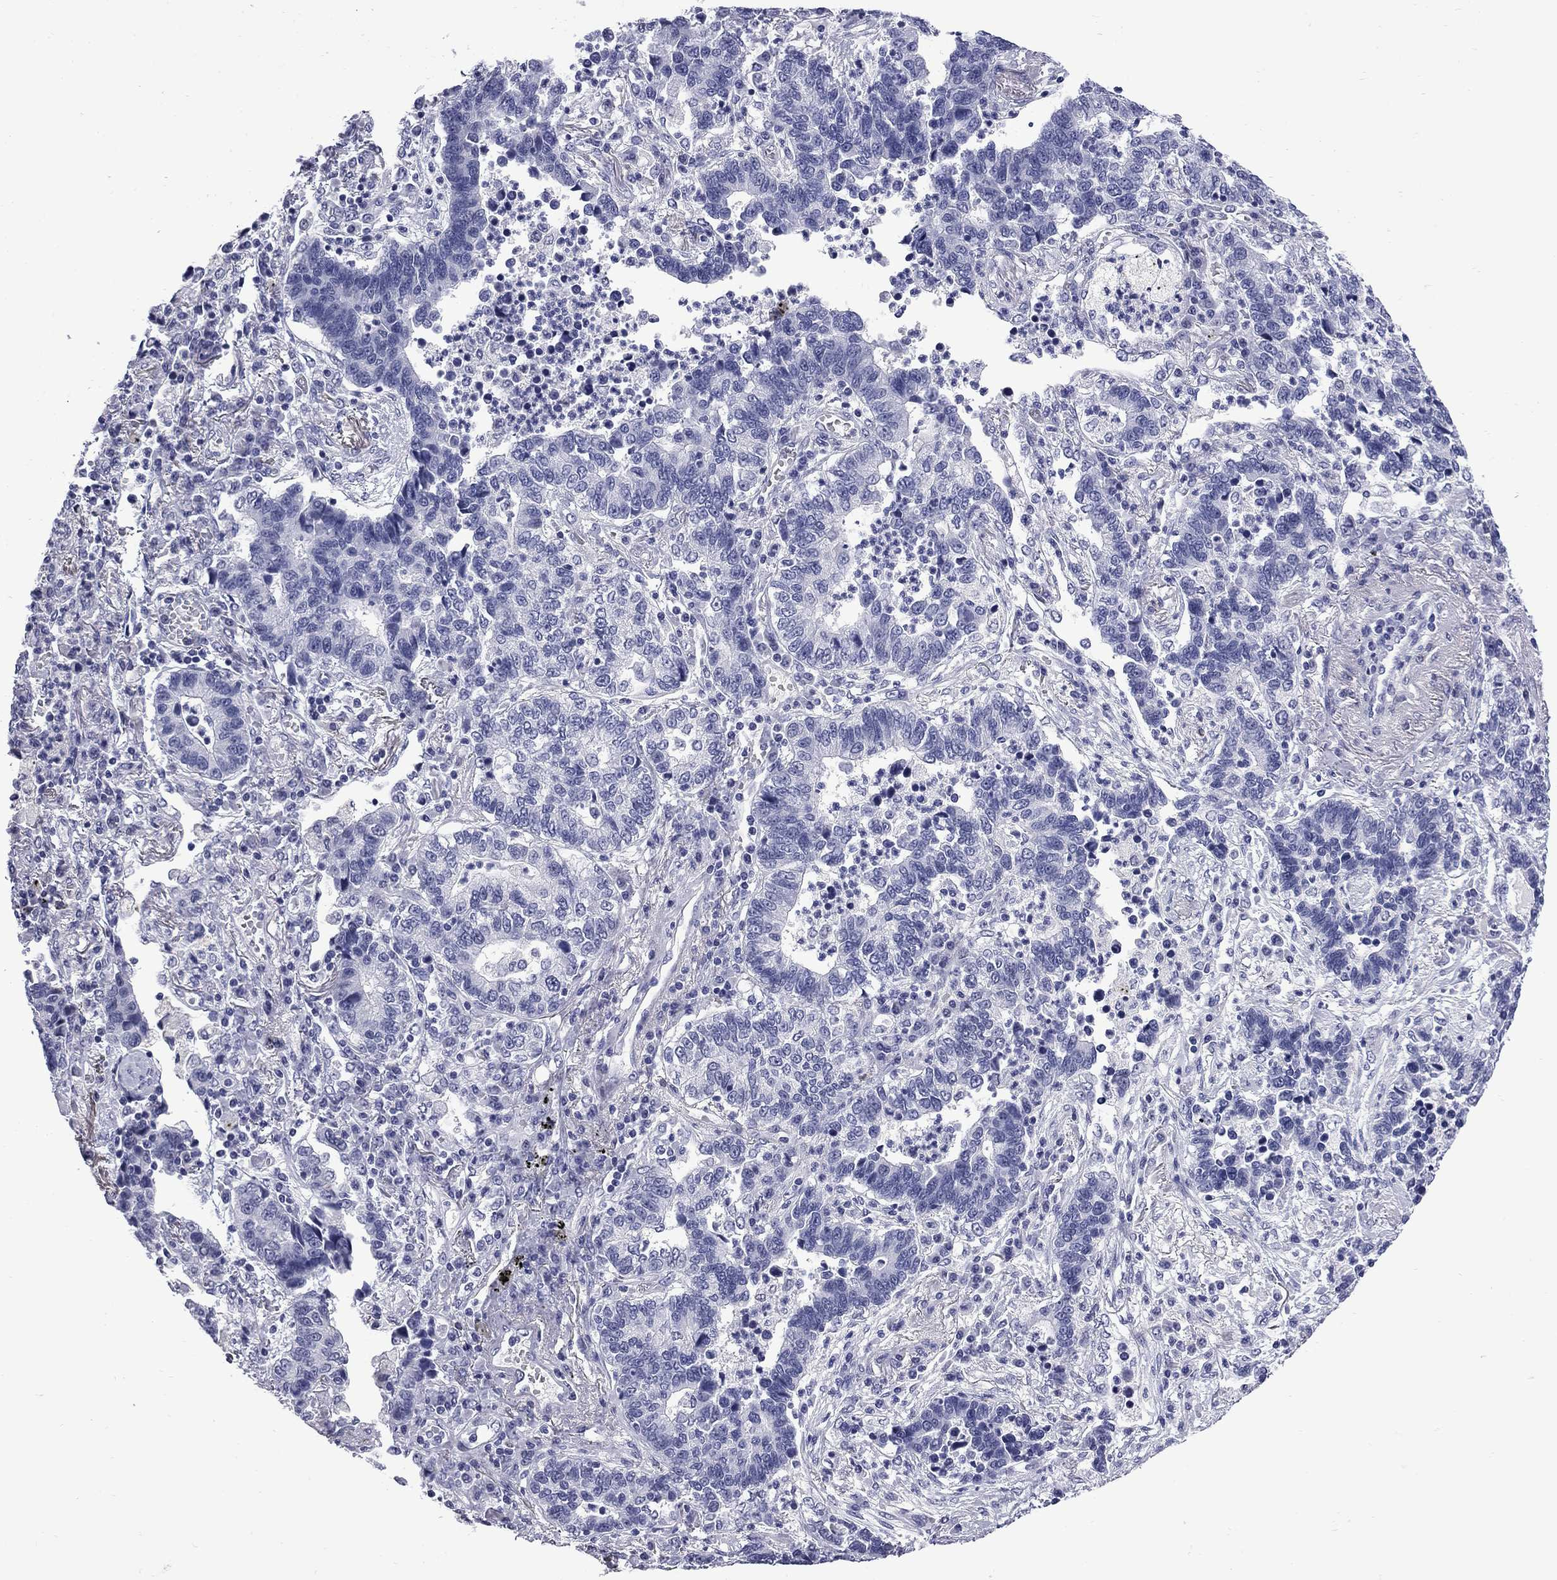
{"staining": {"intensity": "negative", "quantity": "none", "location": "none"}, "tissue": "lung cancer", "cell_type": "Tumor cells", "image_type": "cancer", "snomed": [{"axis": "morphology", "description": "Adenocarcinoma, NOS"}, {"axis": "topography", "description": "Lung"}], "caption": "This is a photomicrograph of IHC staining of lung adenocarcinoma, which shows no positivity in tumor cells. The staining is performed using DAB (3,3'-diaminobenzidine) brown chromogen with nuclei counter-stained in using hematoxylin.", "gene": "MGARP", "patient": {"sex": "female", "age": 57}}